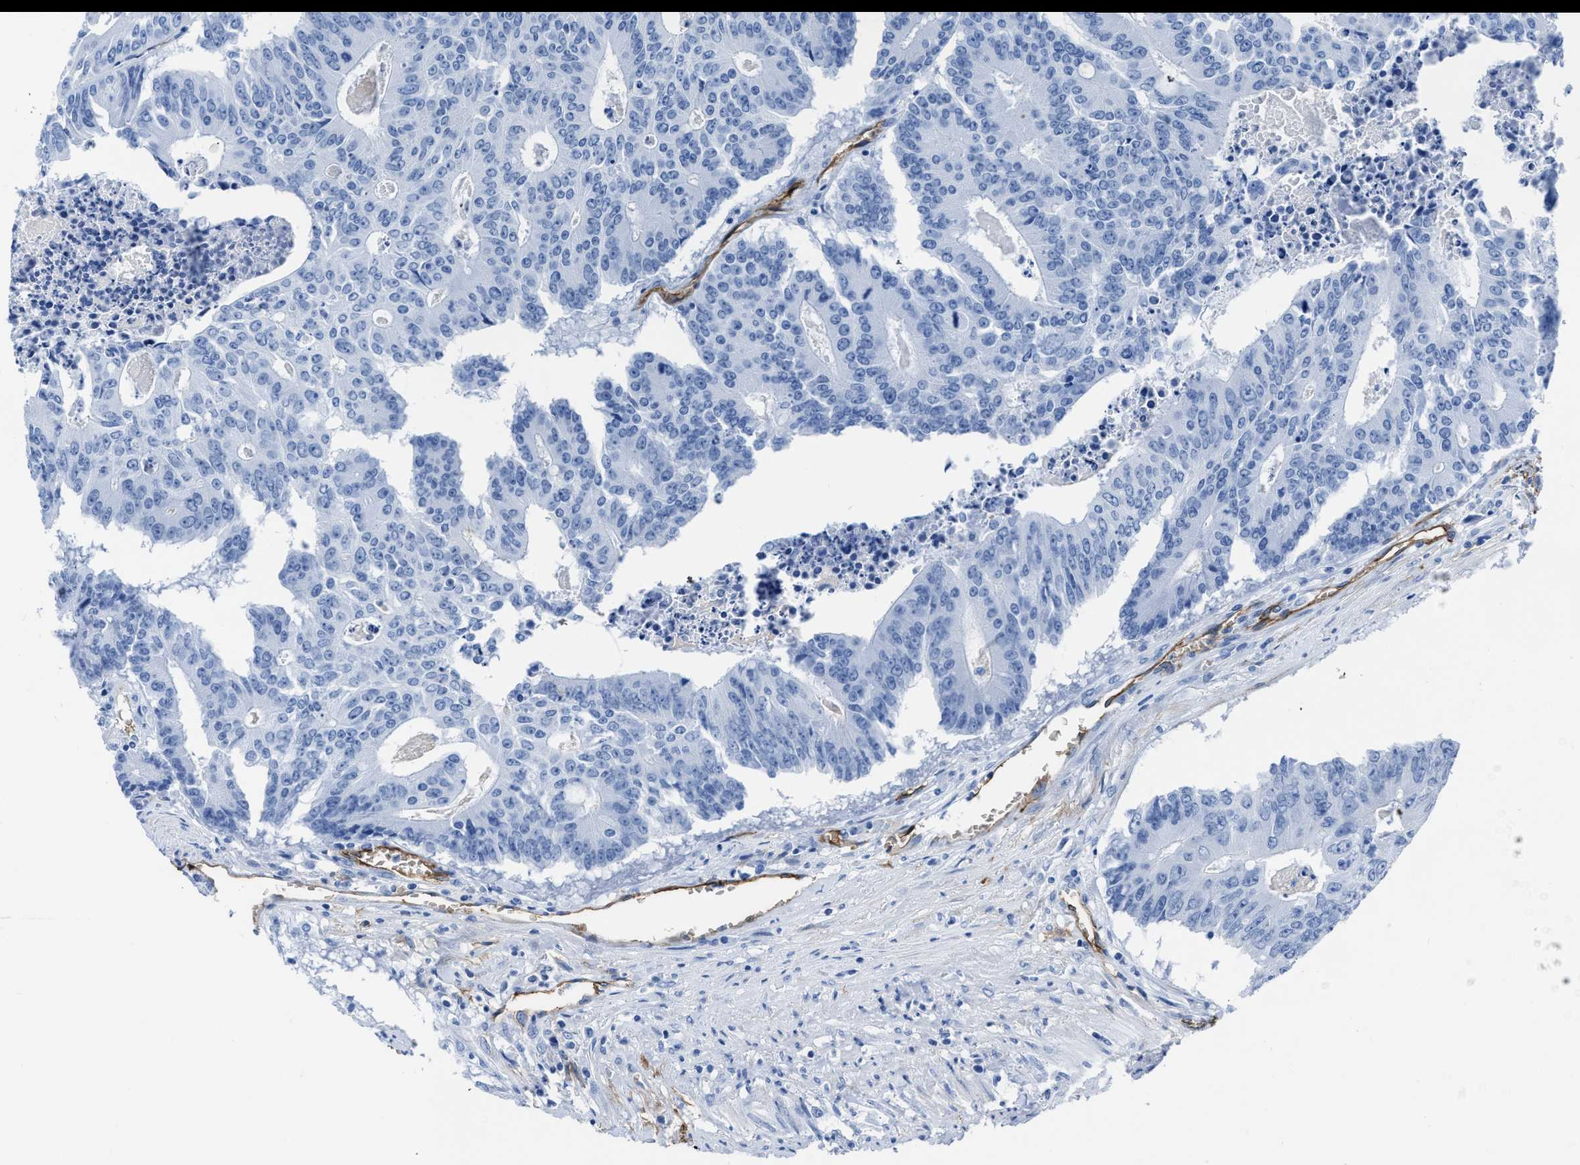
{"staining": {"intensity": "negative", "quantity": "none", "location": "none"}, "tissue": "colorectal cancer", "cell_type": "Tumor cells", "image_type": "cancer", "snomed": [{"axis": "morphology", "description": "Adenocarcinoma, NOS"}, {"axis": "topography", "description": "Colon"}], "caption": "There is no significant expression in tumor cells of colorectal cancer (adenocarcinoma).", "gene": "AQP1", "patient": {"sex": "male", "age": 87}}